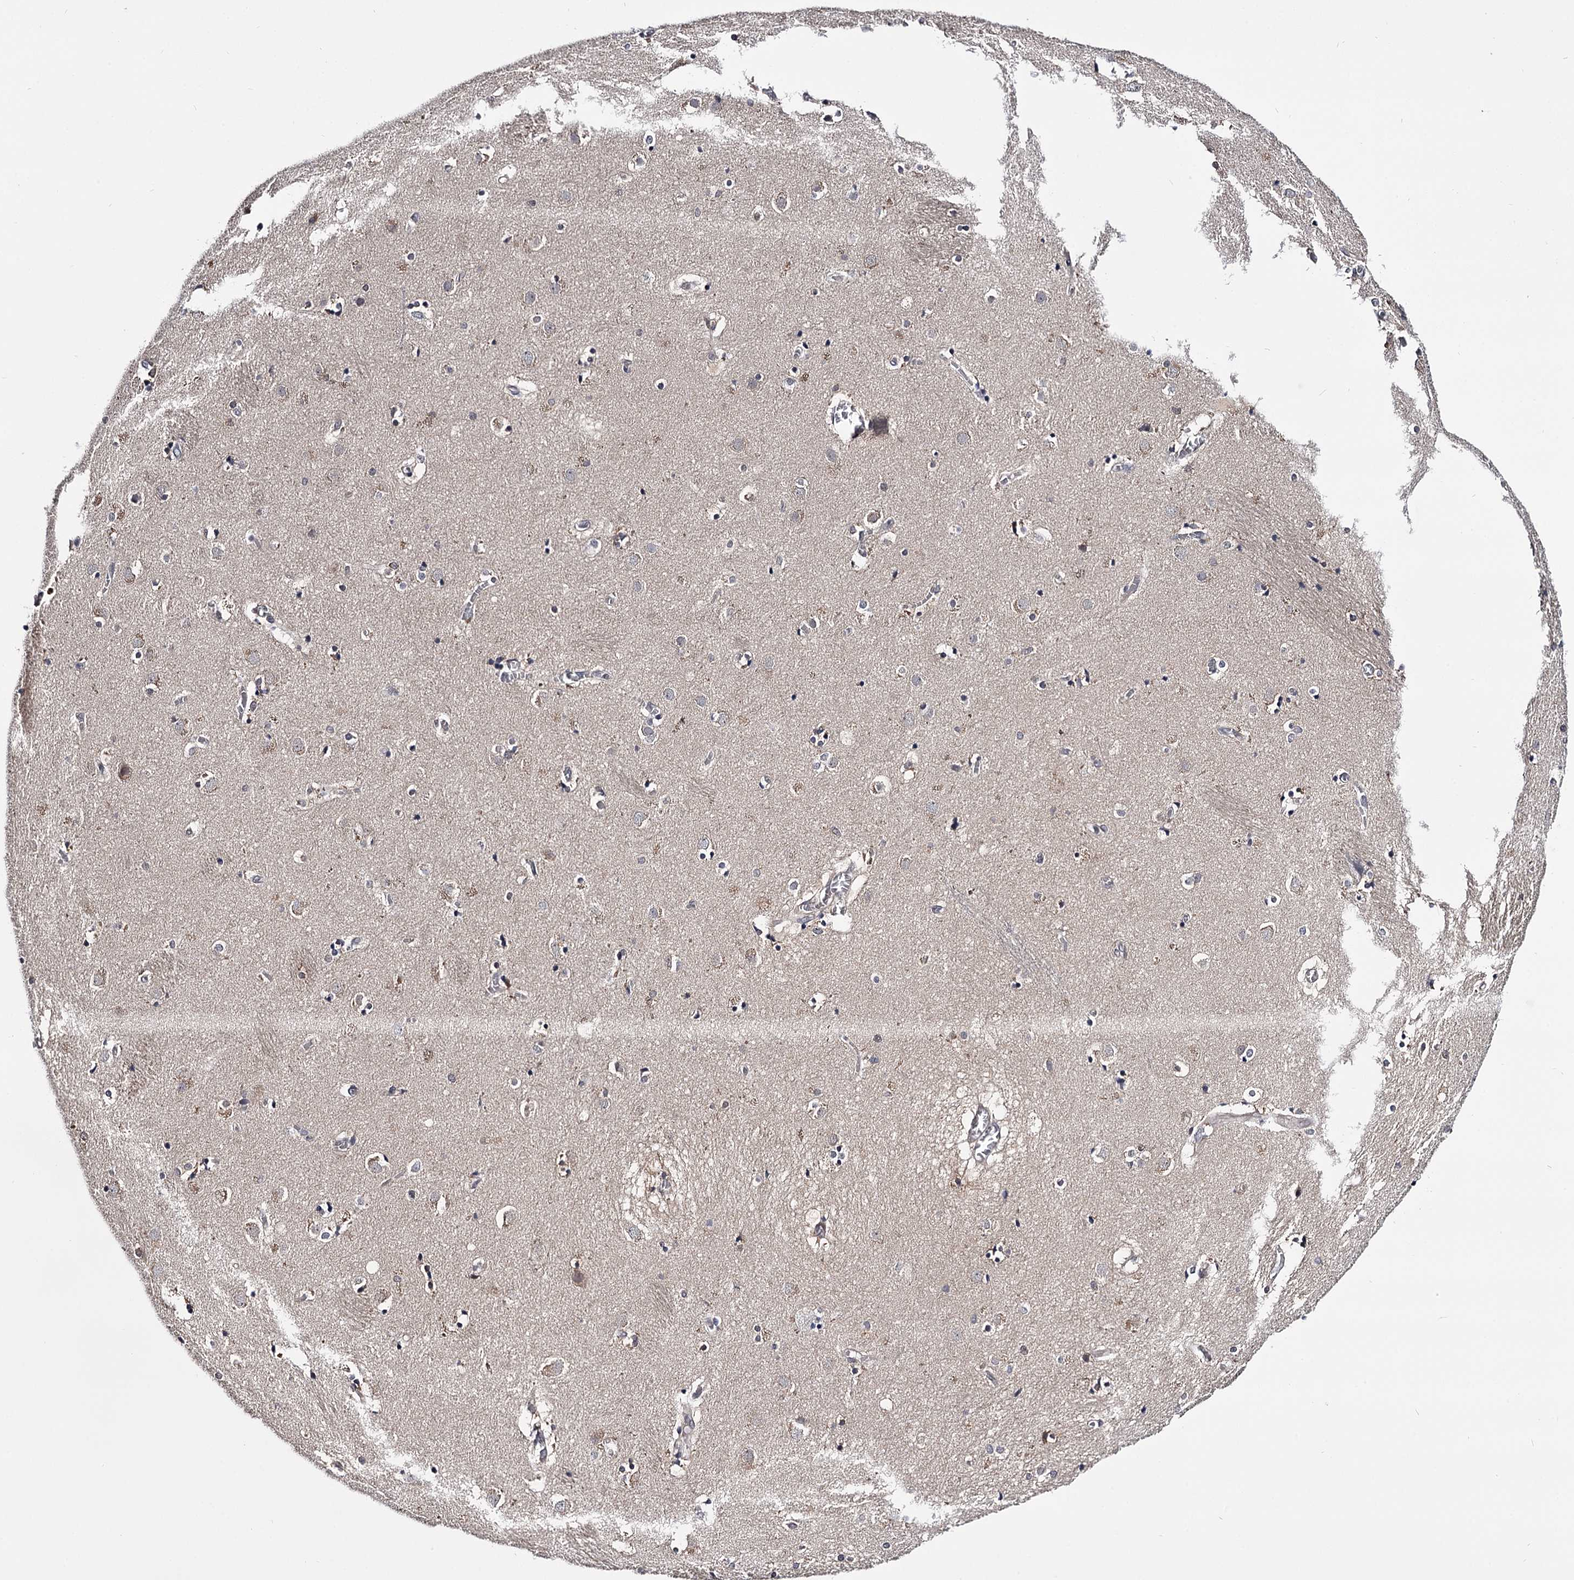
{"staining": {"intensity": "weak", "quantity": "<25%", "location": "cytoplasmic/membranous"}, "tissue": "caudate", "cell_type": "Glial cells", "image_type": "normal", "snomed": [{"axis": "morphology", "description": "Normal tissue, NOS"}, {"axis": "topography", "description": "Lateral ventricle wall"}], "caption": "Human caudate stained for a protein using immunohistochemistry reveals no expression in glial cells.", "gene": "GSTO1", "patient": {"sex": "male", "age": 70}}